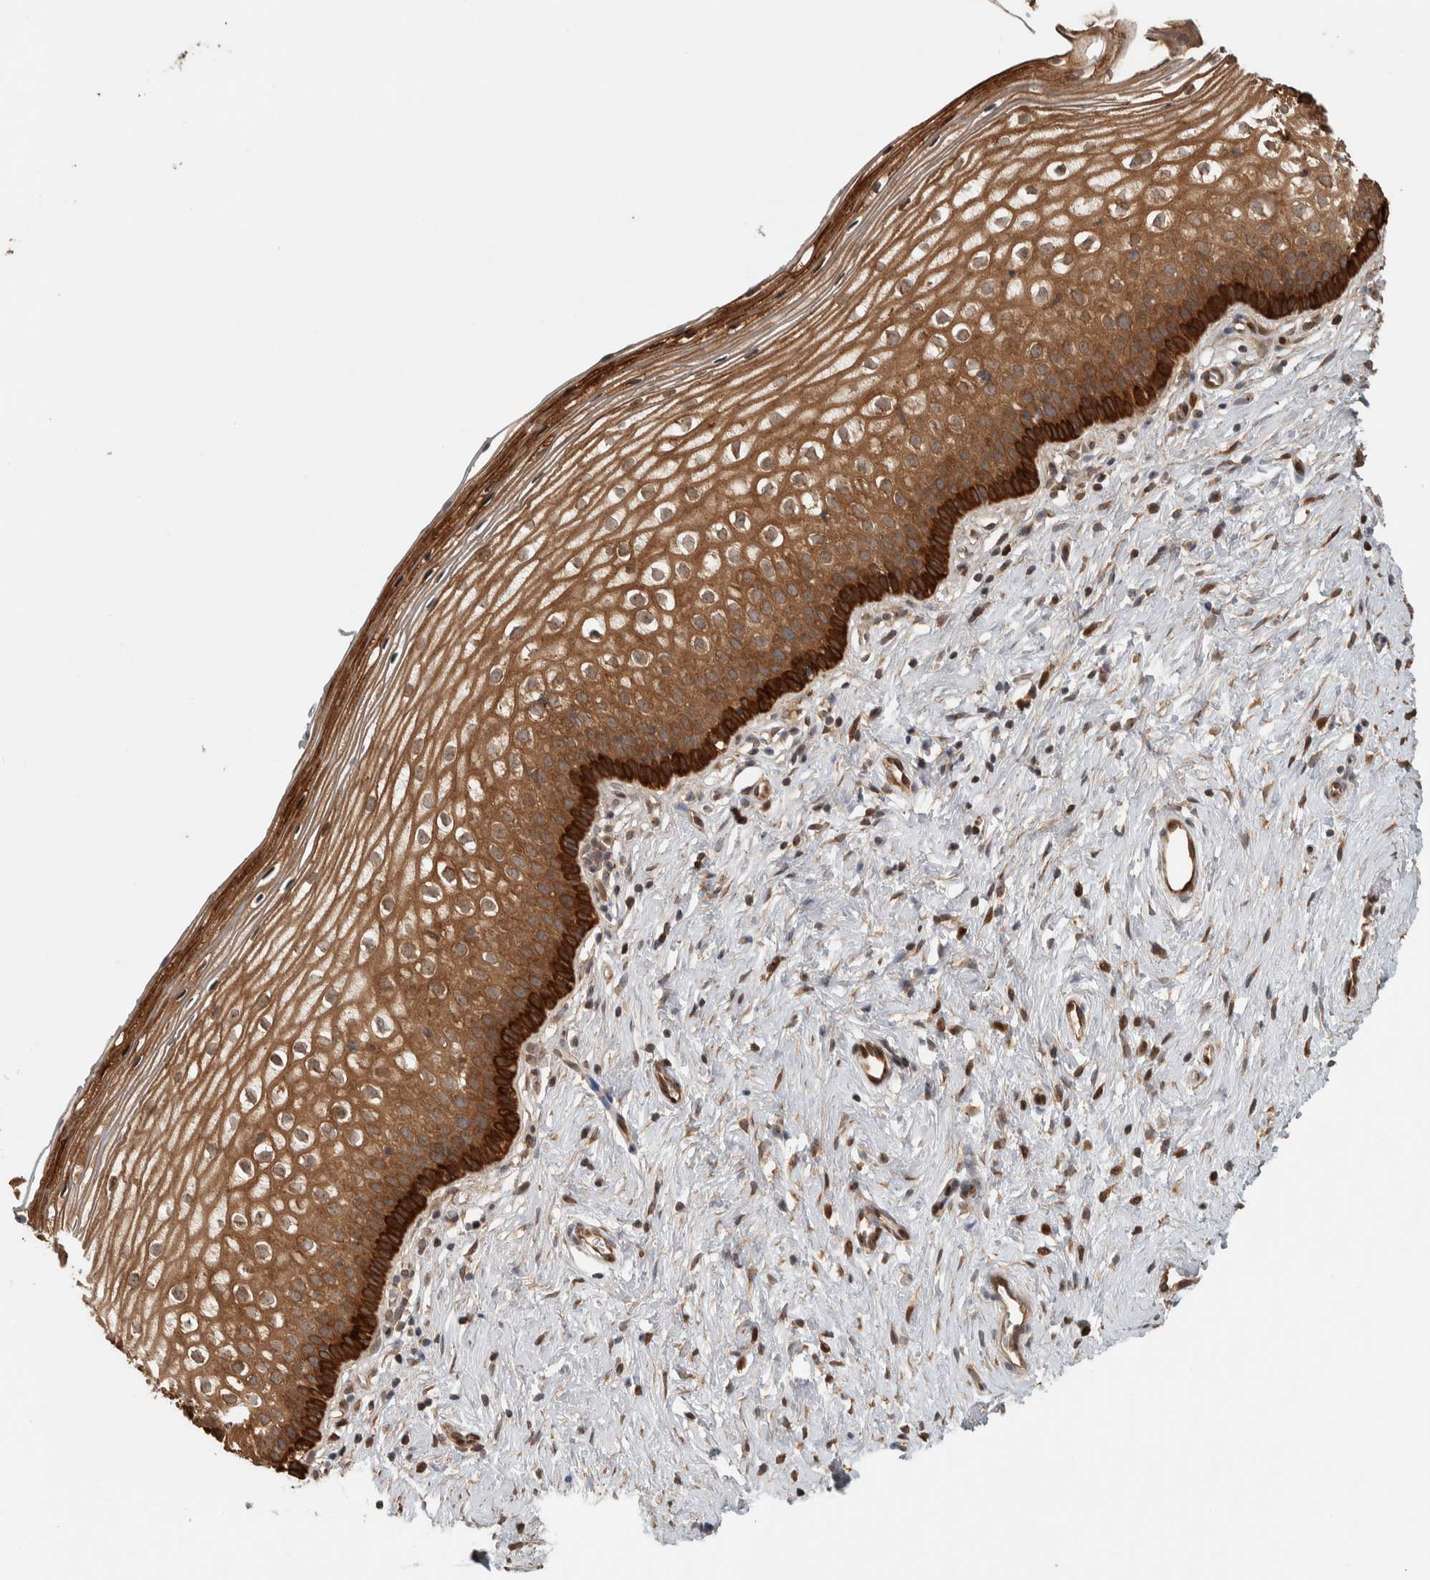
{"staining": {"intensity": "strong", "quantity": ">75%", "location": "cytoplasmic/membranous"}, "tissue": "cervix", "cell_type": "Squamous epithelial cells", "image_type": "normal", "snomed": [{"axis": "morphology", "description": "Normal tissue, NOS"}, {"axis": "topography", "description": "Cervix"}], "caption": "An immunohistochemistry micrograph of normal tissue is shown. Protein staining in brown shows strong cytoplasmic/membranous positivity in cervix within squamous epithelial cells.", "gene": "CNTROB", "patient": {"sex": "female", "age": 27}}